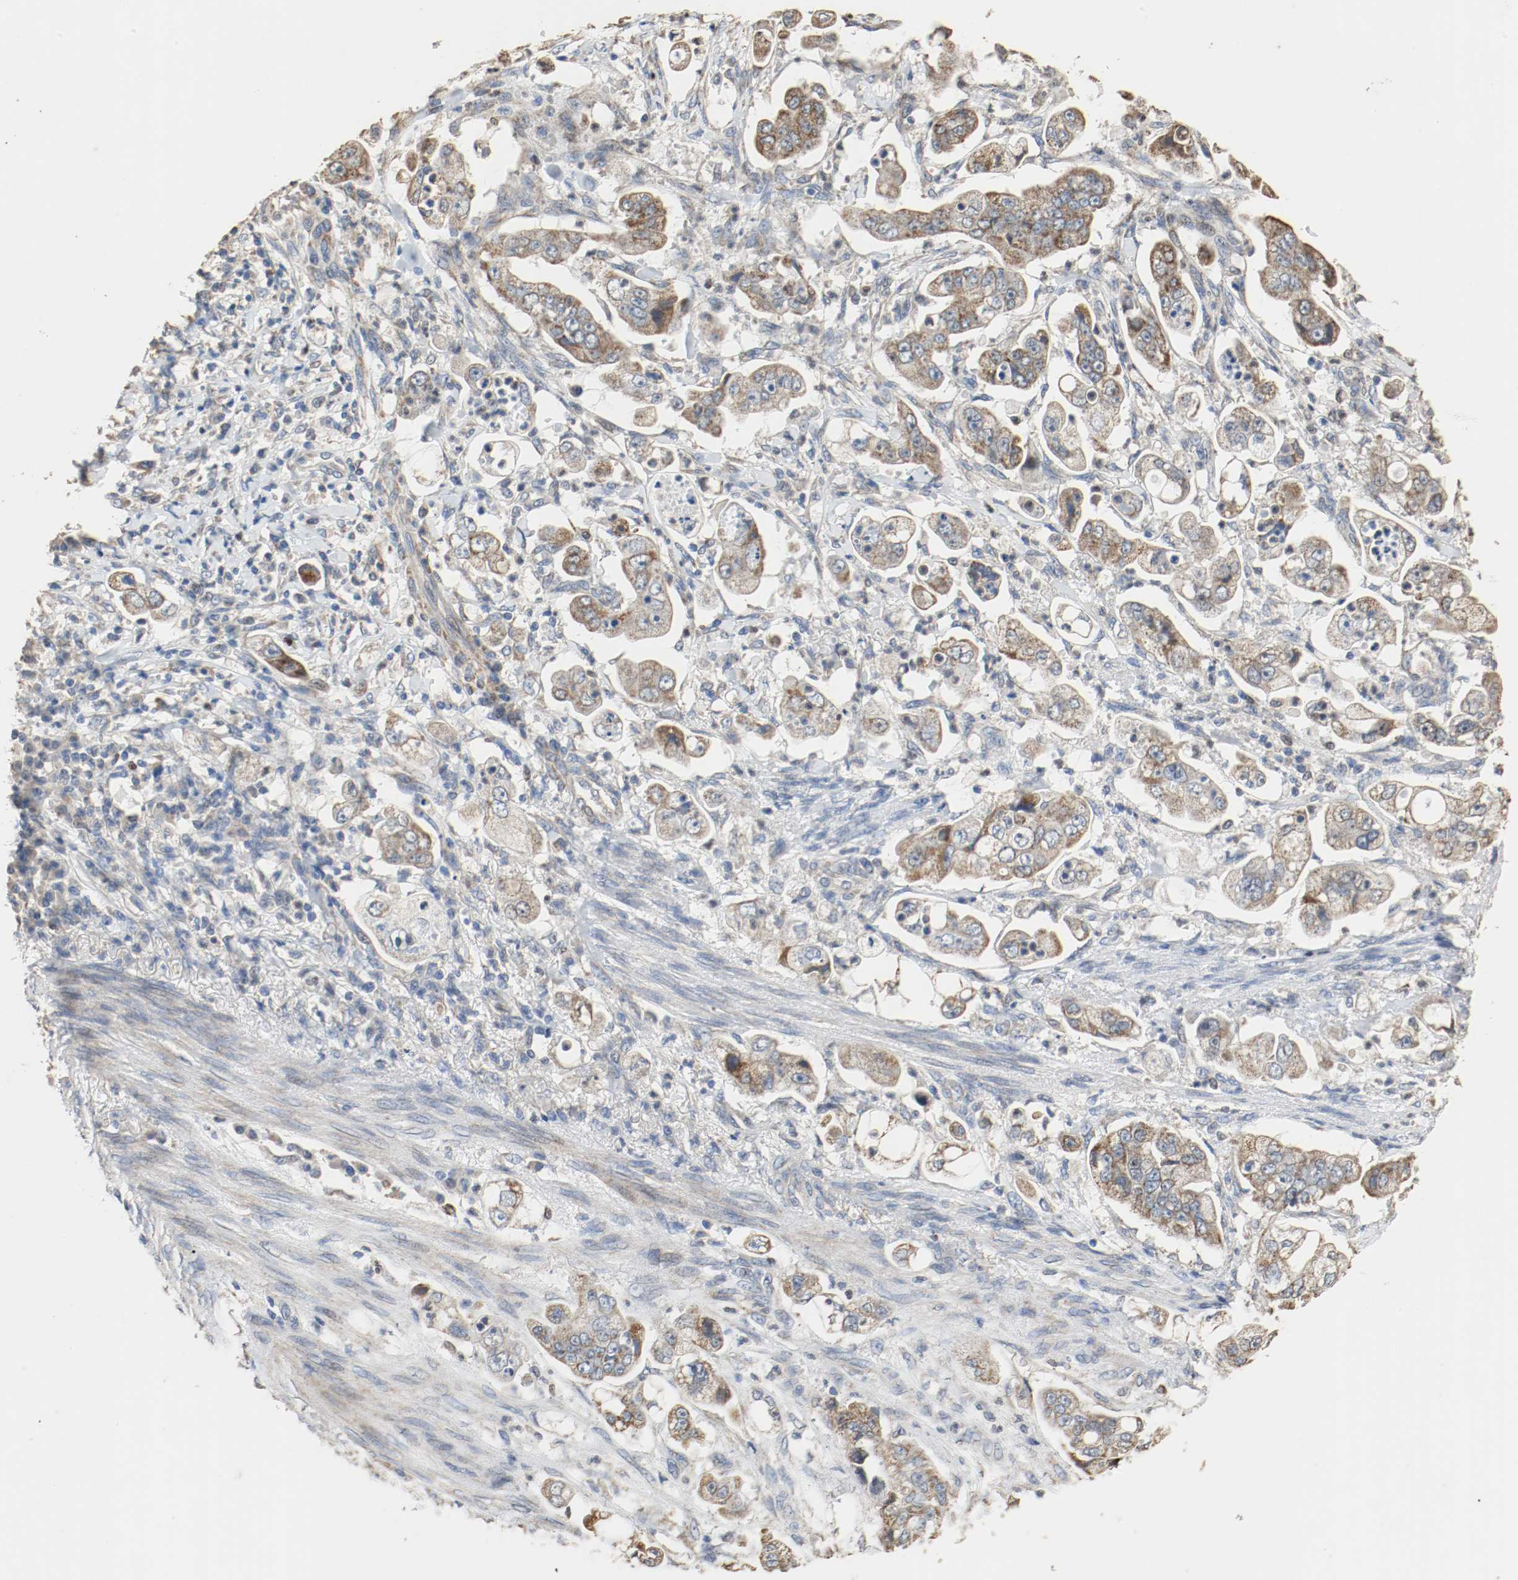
{"staining": {"intensity": "moderate", "quantity": ">75%", "location": "cytoplasmic/membranous"}, "tissue": "stomach cancer", "cell_type": "Tumor cells", "image_type": "cancer", "snomed": [{"axis": "morphology", "description": "Adenocarcinoma, NOS"}, {"axis": "topography", "description": "Stomach"}], "caption": "Stomach cancer (adenocarcinoma) stained with a protein marker shows moderate staining in tumor cells.", "gene": "ALDH4A1", "patient": {"sex": "male", "age": 62}}